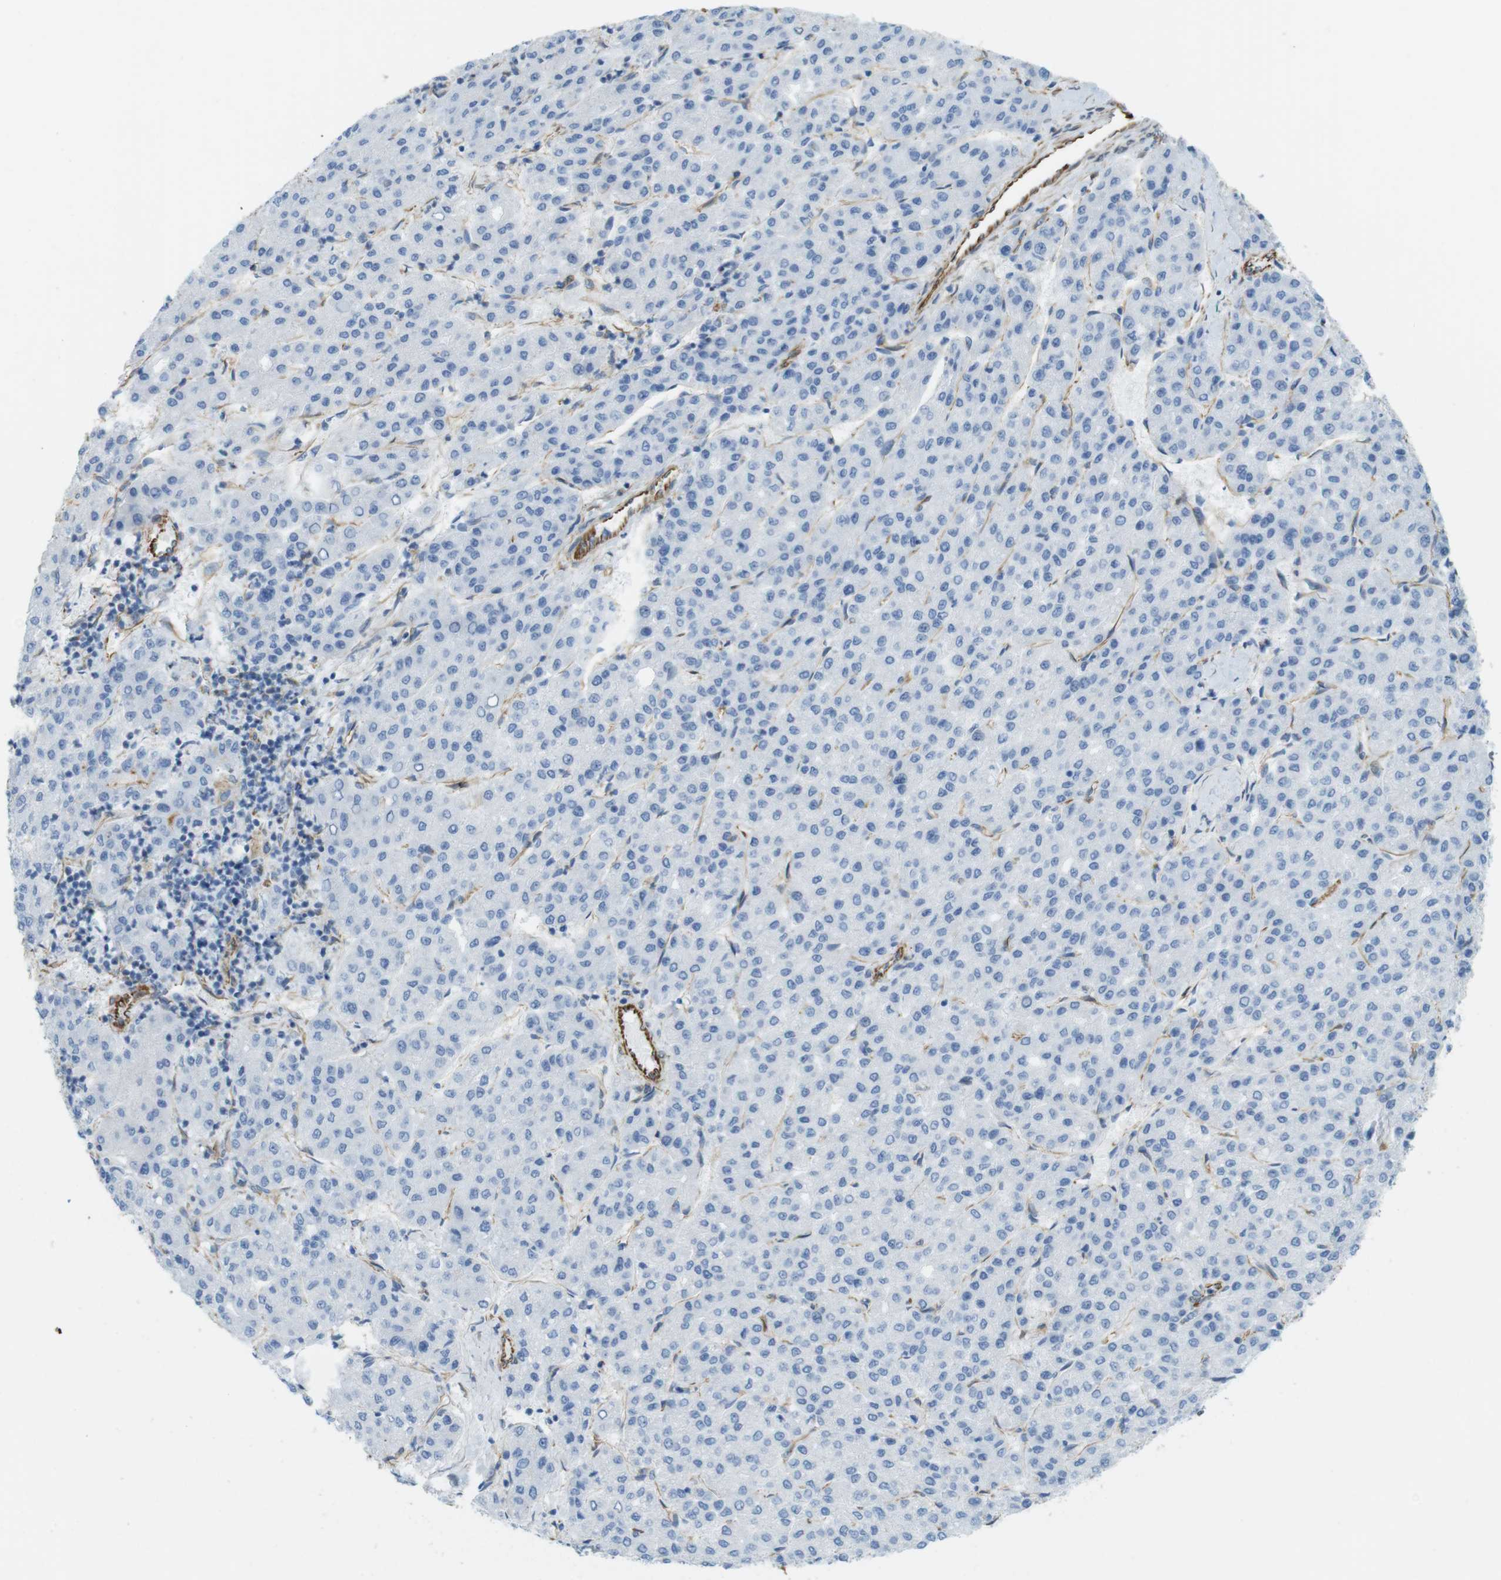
{"staining": {"intensity": "negative", "quantity": "none", "location": "none"}, "tissue": "liver cancer", "cell_type": "Tumor cells", "image_type": "cancer", "snomed": [{"axis": "morphology", "description": "Carcinoma, Hepatocellular, NOS"}, {"axis": "topography", "description": "Liver"}], "caption": "Tumor cells are negative for brown protein staining in liver cancer (hepatocellular carcinoma).", "gene": "MS4A10", "patient": {"sex": "male", "age": 65}}